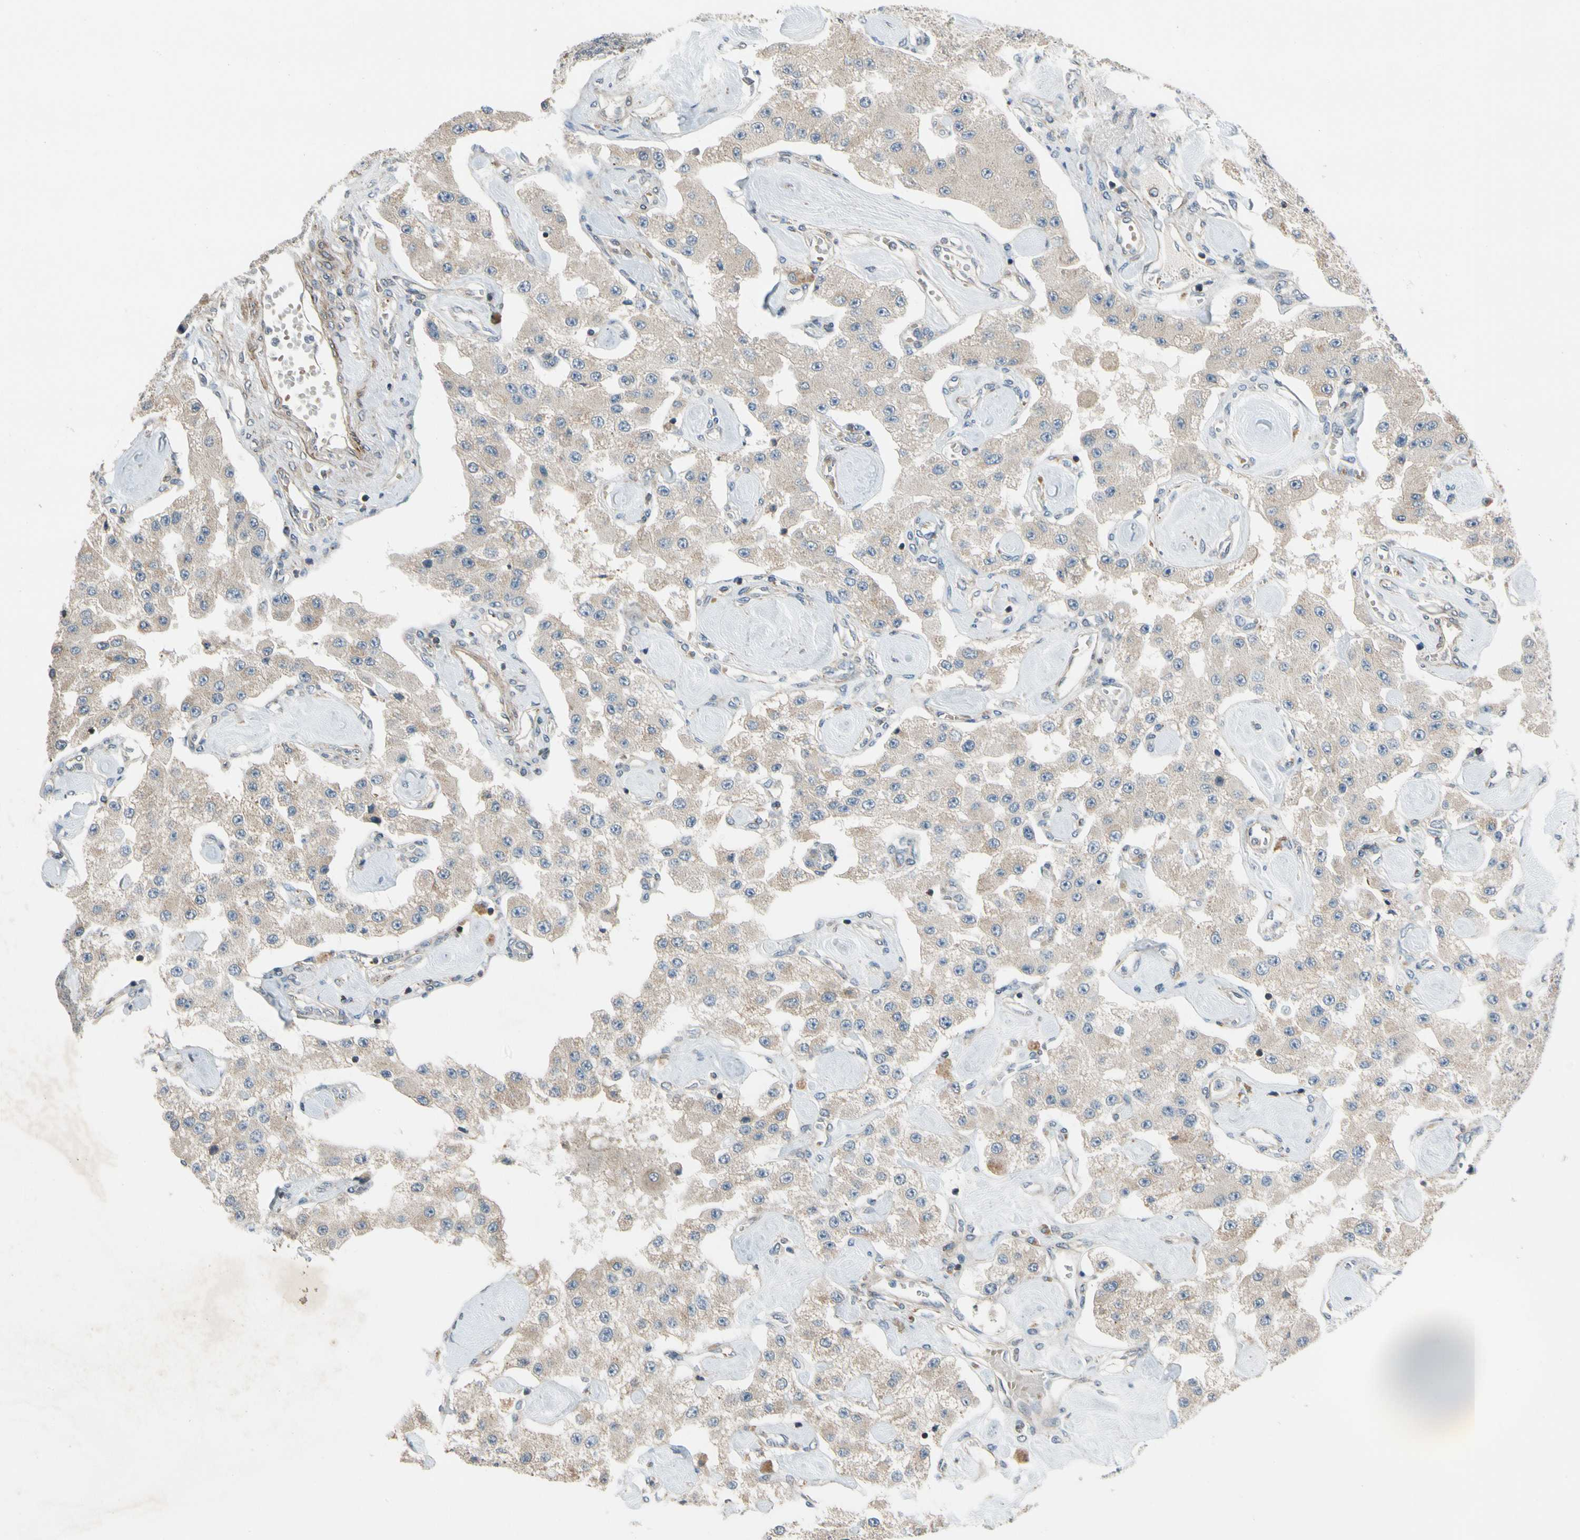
{"staining": {"intensity": "weak", "quantity": "<25%", "location": "cytoplasmic/membranous"}, "tissue": "carcinoid", "cell_type": "Tumor cells", "image_type": "cancer", "snomed": [{"axis": "morphology", "description": "Carcinoid, malignant, NOS"}, {"axis": "topography", "description": "Pancreas"}], "caption": "A high-resolution image shows immunohistochemistry staining of carcinoid (malignant), which displays no significant positivity in tumor cells.", "gene": "MST1R", "patient": {"sex": "male", "age": 41}}